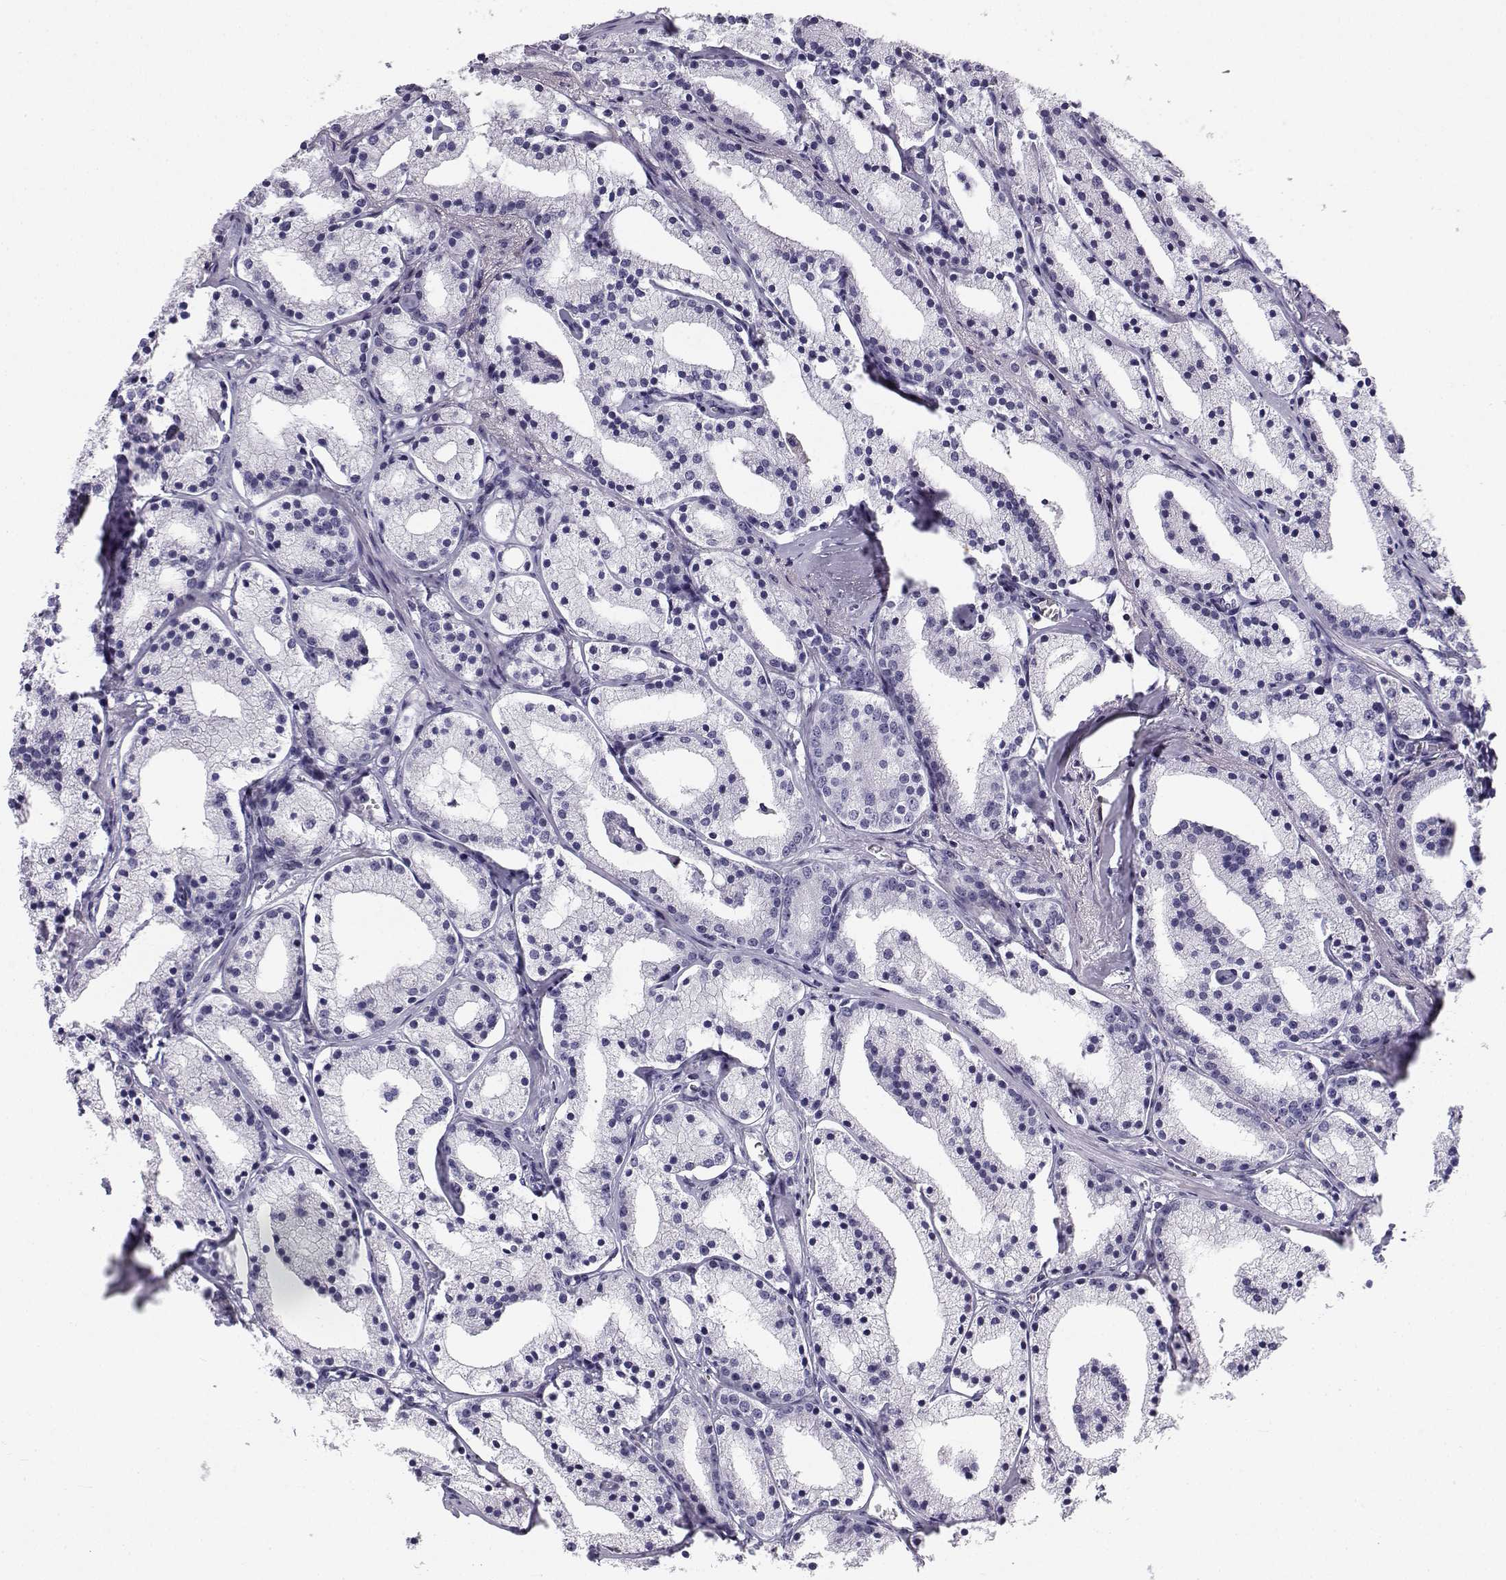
{"staining": {"intensity": "negative", "quantity": "none", "location": "none"}, "tissue": "prostate cancer", "cell_type": "Tumor cells", "image_type": "cancer", "snomed": [{"axis": "morphology", "description": "Adenocarcinoma, NOS"}, {"axis": "topography", "description": "Prostate"}], "caption": "High power microscopy photomicrograph of an IHC micrograph of prostate adenocarcinoma, revealing no significant staining in tumor cells.", "gene": "SYCE1", "patient": {"sex": "male", "age": 69}}